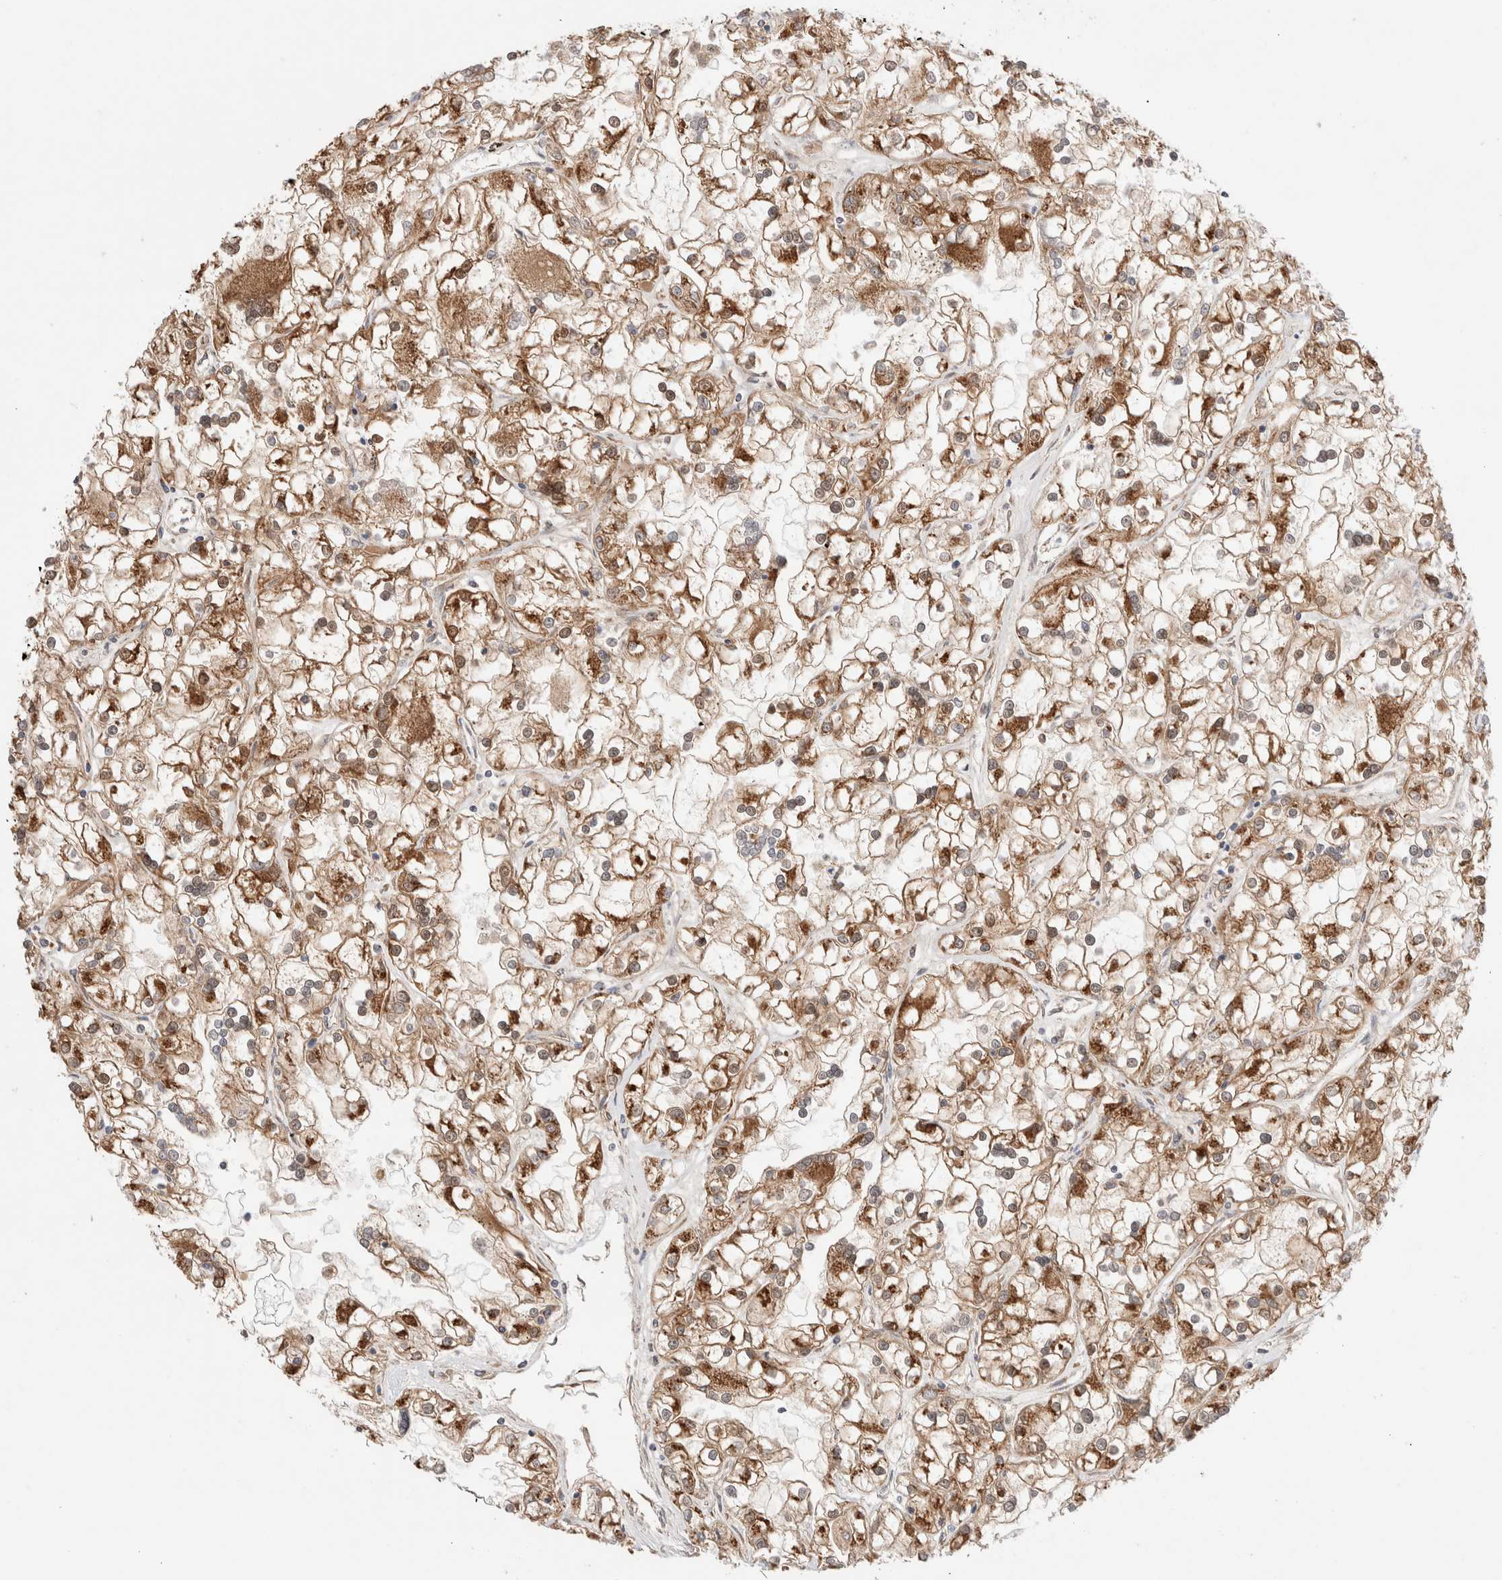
{"staining": {"intensity": "moderate", "quantity": ">75%", "location": "cytoplasmic/membranous"}, "tissue": "renal cancer", "cell_type": "Tumor cells", "image_type": "cancer", "snomed": [{"axis": "morphology", "description": "Adenocarcinoma, NOS"}, {"axis": "topography", "description": "Kidney"}], "caption": "Immunohistochemistry (IHC) histopathology image of neoplastic tissue: renal cancer (adenocarcinoma) stained using IHC demonstrates medium levels of moderate protein expression localized specifically in the cytoplasmic/membranous of tumor cells, appearing as a cytoplasmic/membranous brown color.", "gene": "LMAN2L", "patient": {"sex": "female", "age": 52}}